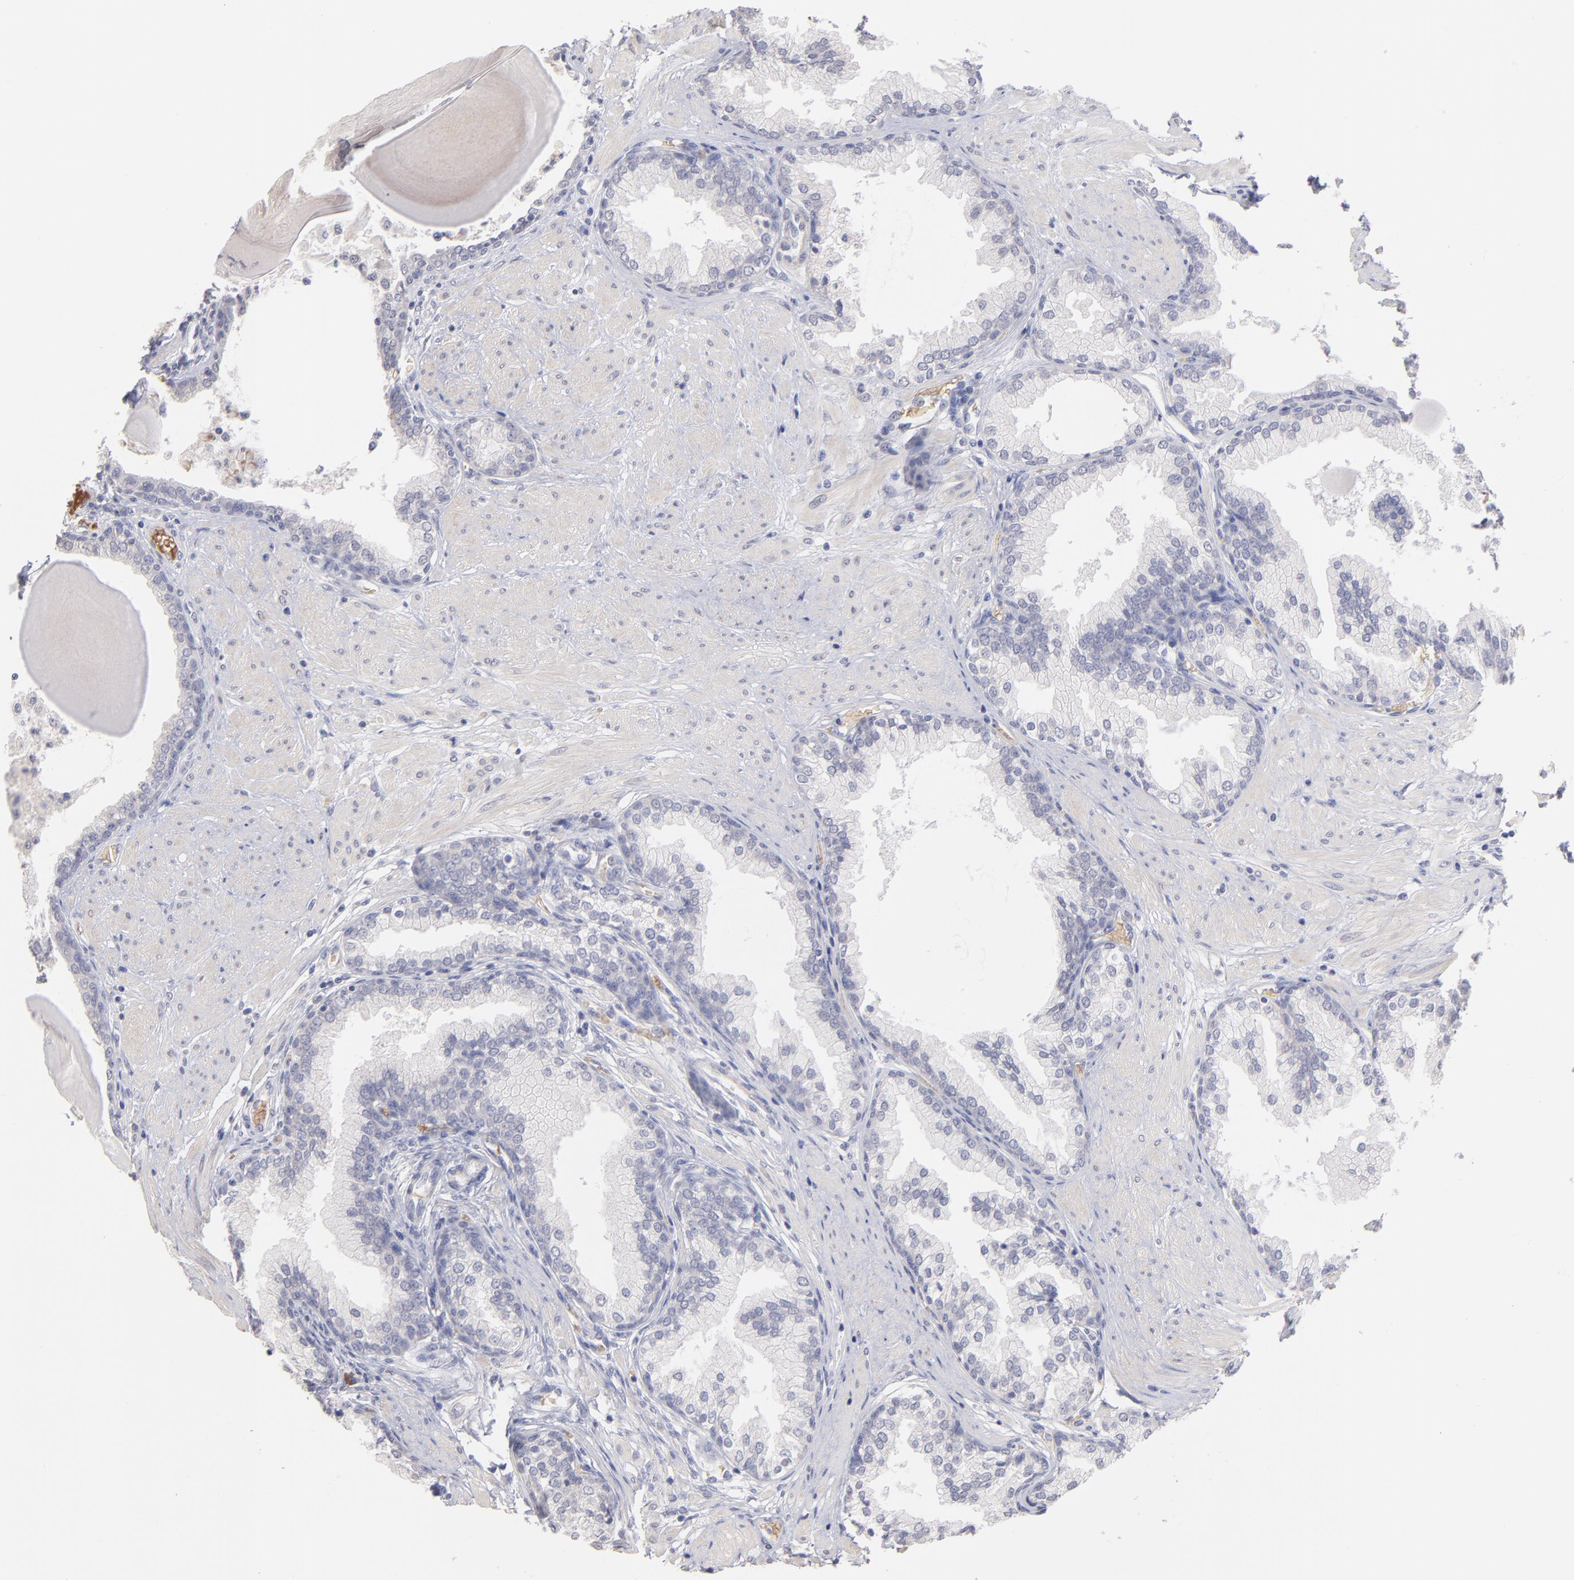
{"staining": {"intensity": "negative", "quantity": "none", "location": "none"}, "tissue": "prostate", "cell_type": "Glandular cells", "image_type": "normal", "snomed": [{"axis": "morphology", "description": "Normal tissue, NOS"}, {"axis": "topography", "description": "Prostate"}], "caption": "This is a image of immunohistochemistry staining of normal prostate, which shows no expression in glandular cells.", "gene": "F13B", "patient": {"sex": "male", "age": 51}}